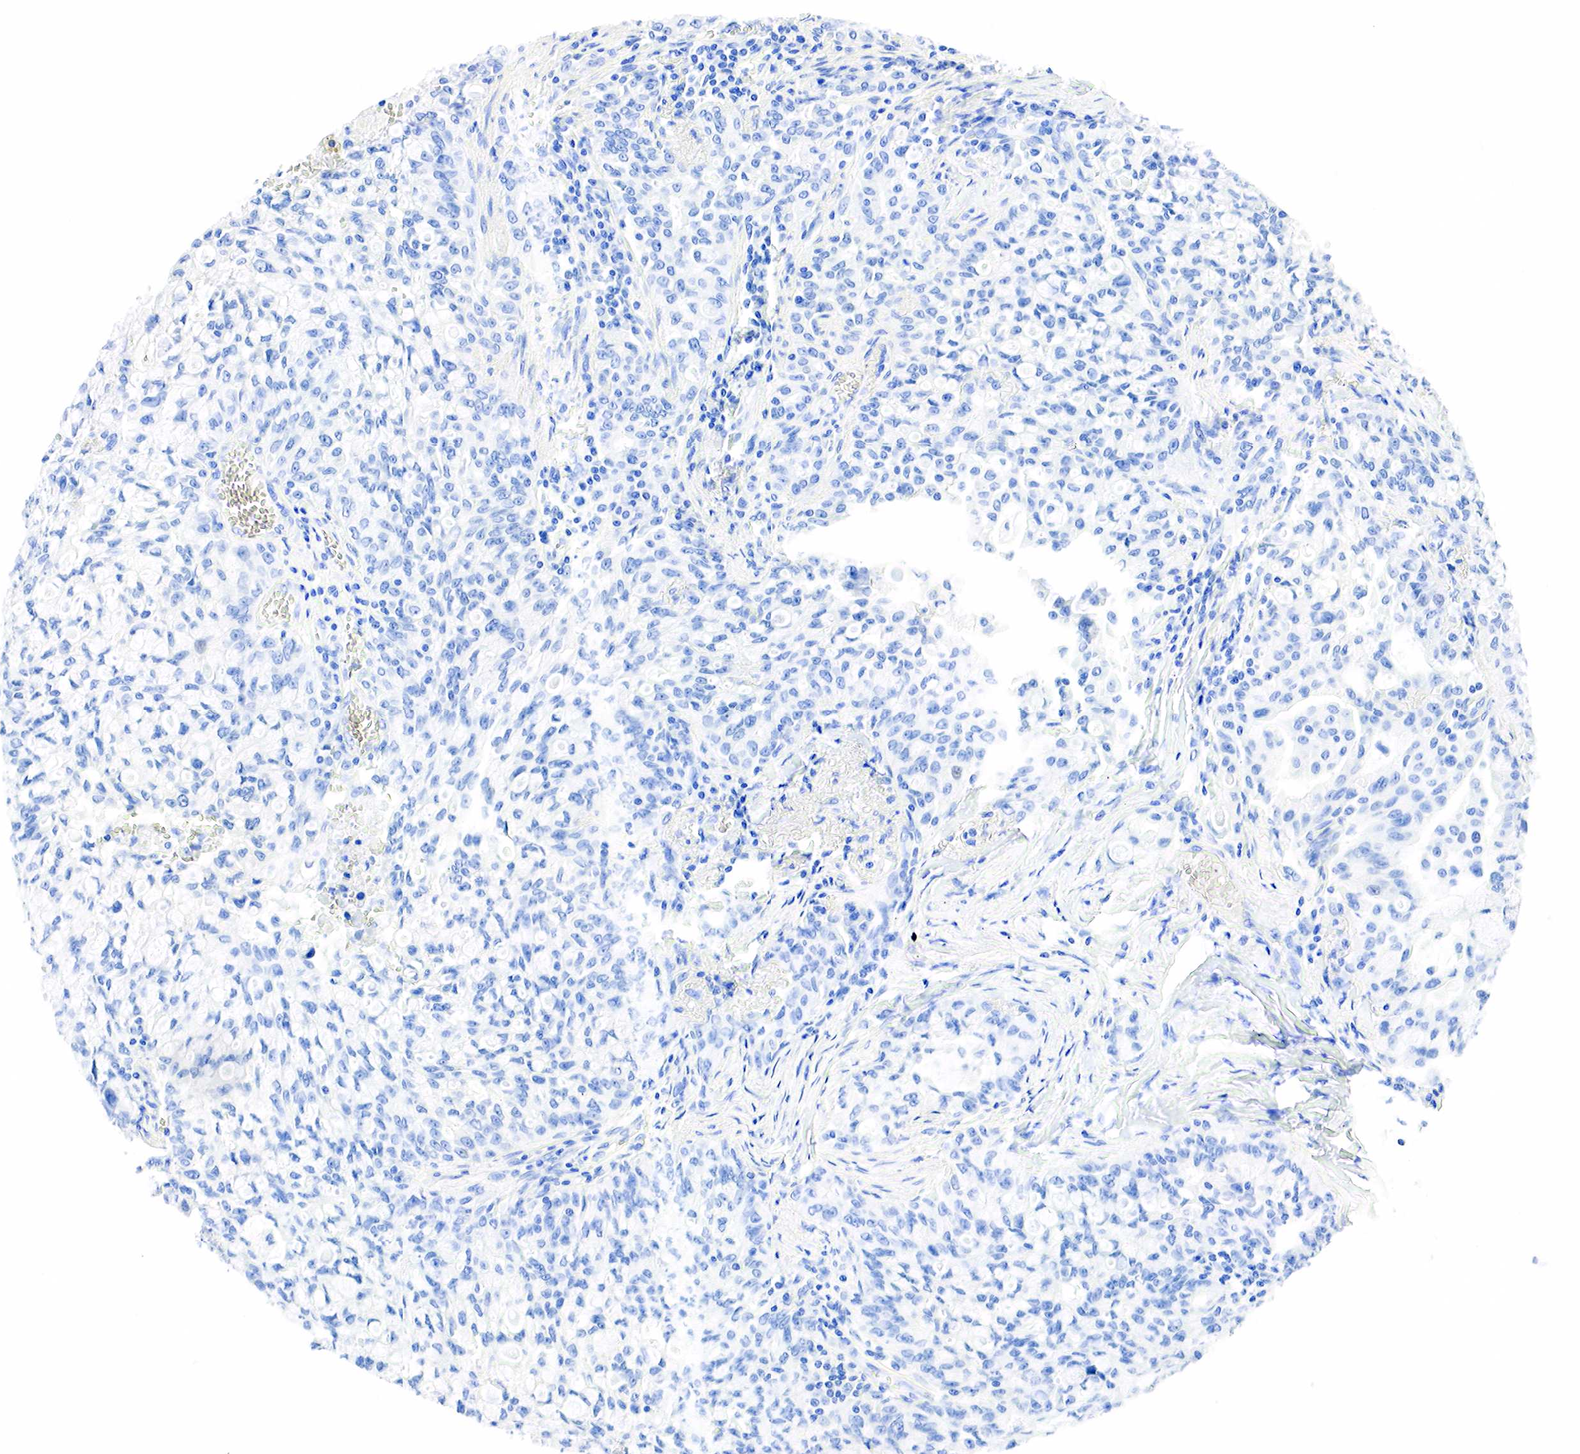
{"staining": {"intensity": "negative", "quantity": "none", "location": "none"}, "tissue": "lung cancer", "cell_type": "Tumor cells", "image_type": "cancer", "snomed": [{"axis": "morphology", "description": "Adenocarcinoma, NOS"}, {"axis": "topography", "description": "Lung"}], "caption": "An immunohistochemistry (IHC) micrograph of lung cancer (adenocarcinoma) is shown. There is no staining in tumor cells of lung cancer (adenocarcinoma). (Stains: DAB IHC with hematoxylin counter stain, Microscopy: brightfield microscopy at high magnification).", "gene": "PTH", "patient": {"sex": "female", "age": 44}}